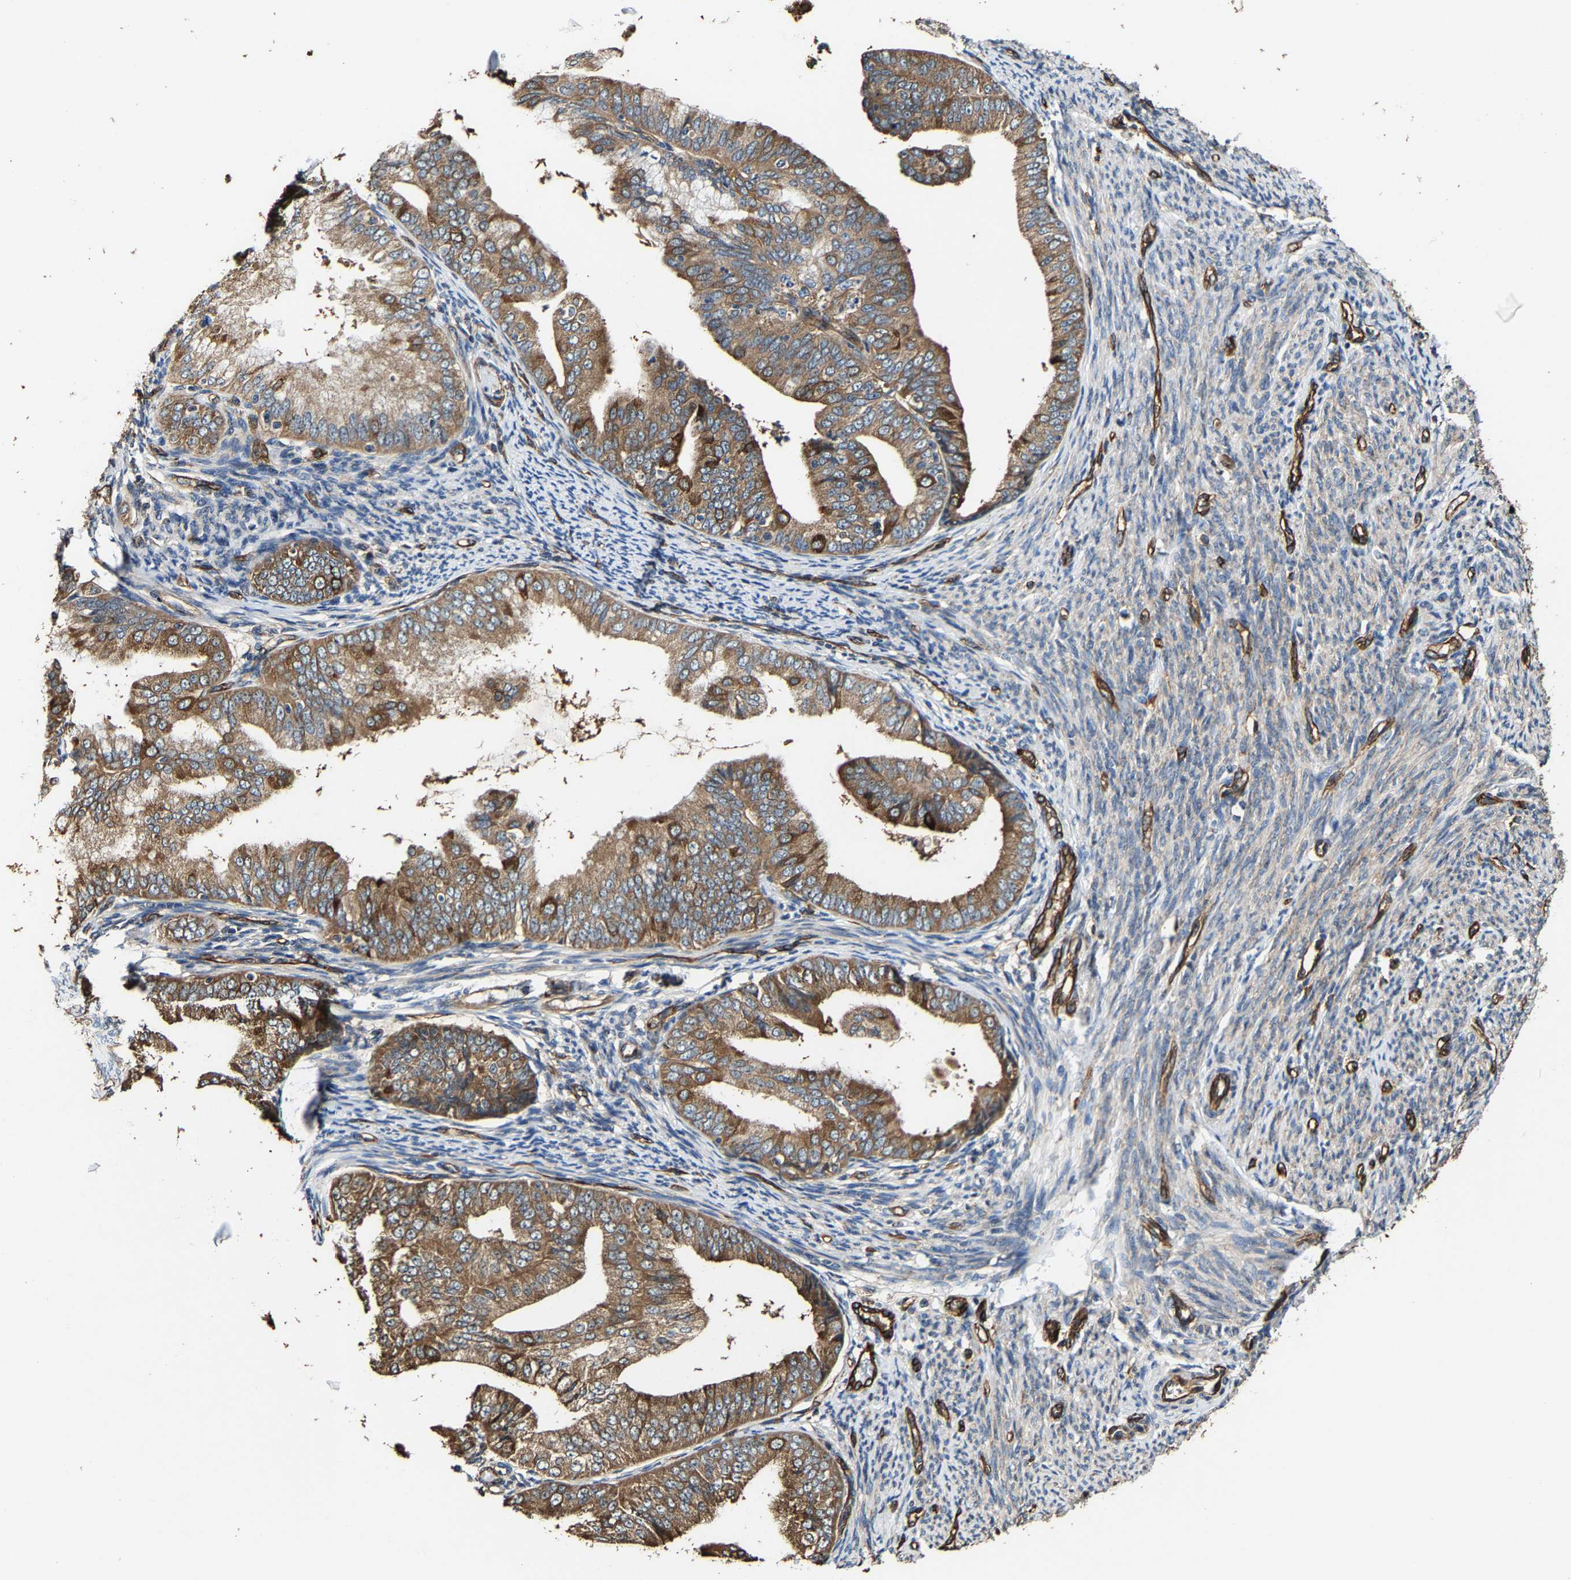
{"staining": {"intensity": "moderate", "quantity": ">75%", "location": "cytoplasmic/membranous"}, "tissue": "endometrial cancer", "cell_type": "Tumor cells", "image_type": "cancer", "snomed": [{"axis": "morphology", "description": "Adenocarcinoma, NOS"}, {"axis": "topography", "description": "Endometrium"}], "caption": "Human adenocarcinoma (endometrial) stained with a protein marker exhibits moderate staining in tumor cells.", "gene": "GFRA3", "patient": {"sex": "female", "age": 63}}